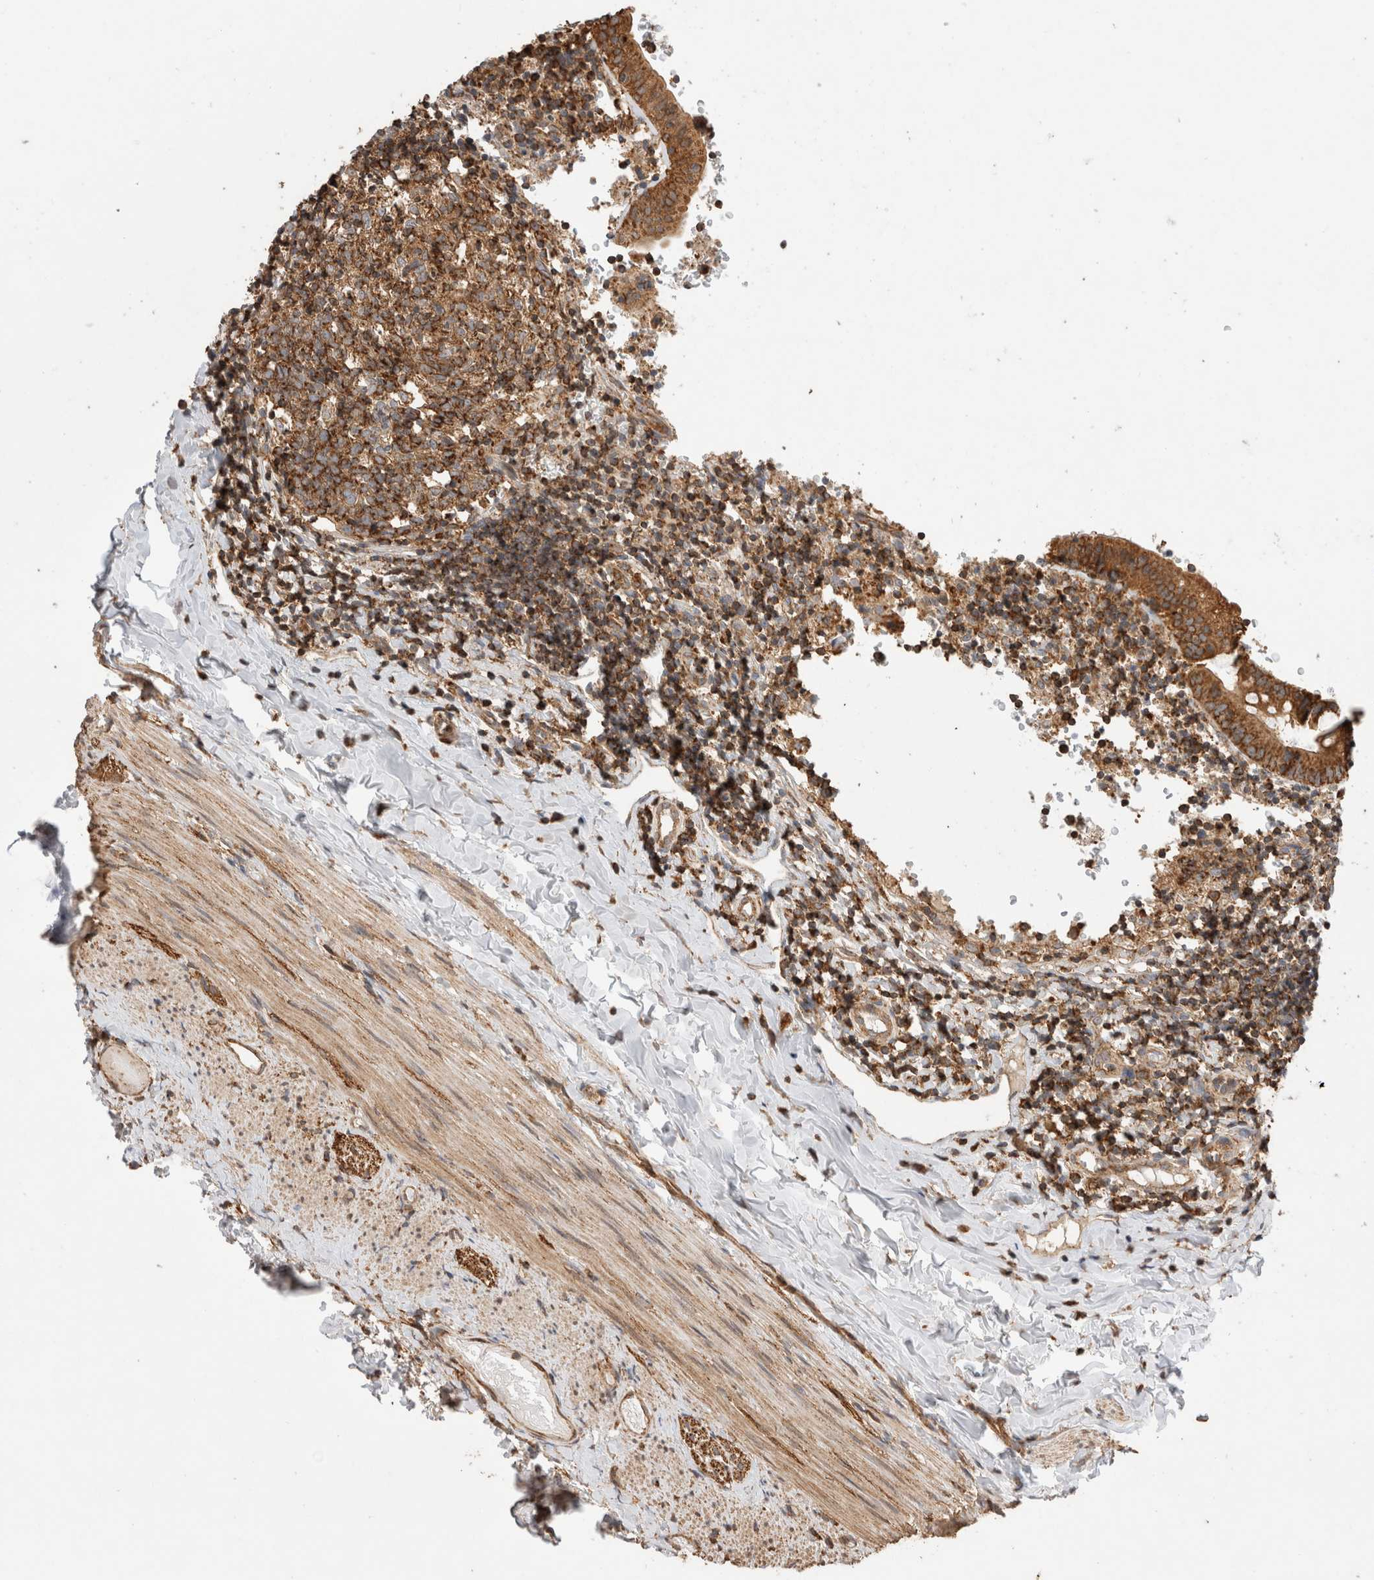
{"staining": {"intensity": "strong", "quantity": ">75%", "location": "cytoplasmic/membranous"}, "tissue": "appendix", "cell_type": "Glandular cells", "image_type": "normal", "snomed": [{"axis": "morphology", "description": "Normal tissue, NOS"}, {"axis": "topography", "description": "Appendix"}], "caption": "Immunohistochemistry (DAB (3,3'-diaminobenzidine)) staining of normal appendix displays strong cytoplasmic/membranous protein staining in about >75% of glandular cells. (DAB (3,3'-diaminobenzidine) IHC with brightfield microscopy, high magnification).", "gene": "IMMP2L", "patient": {"sex": "male", "age": 8}}